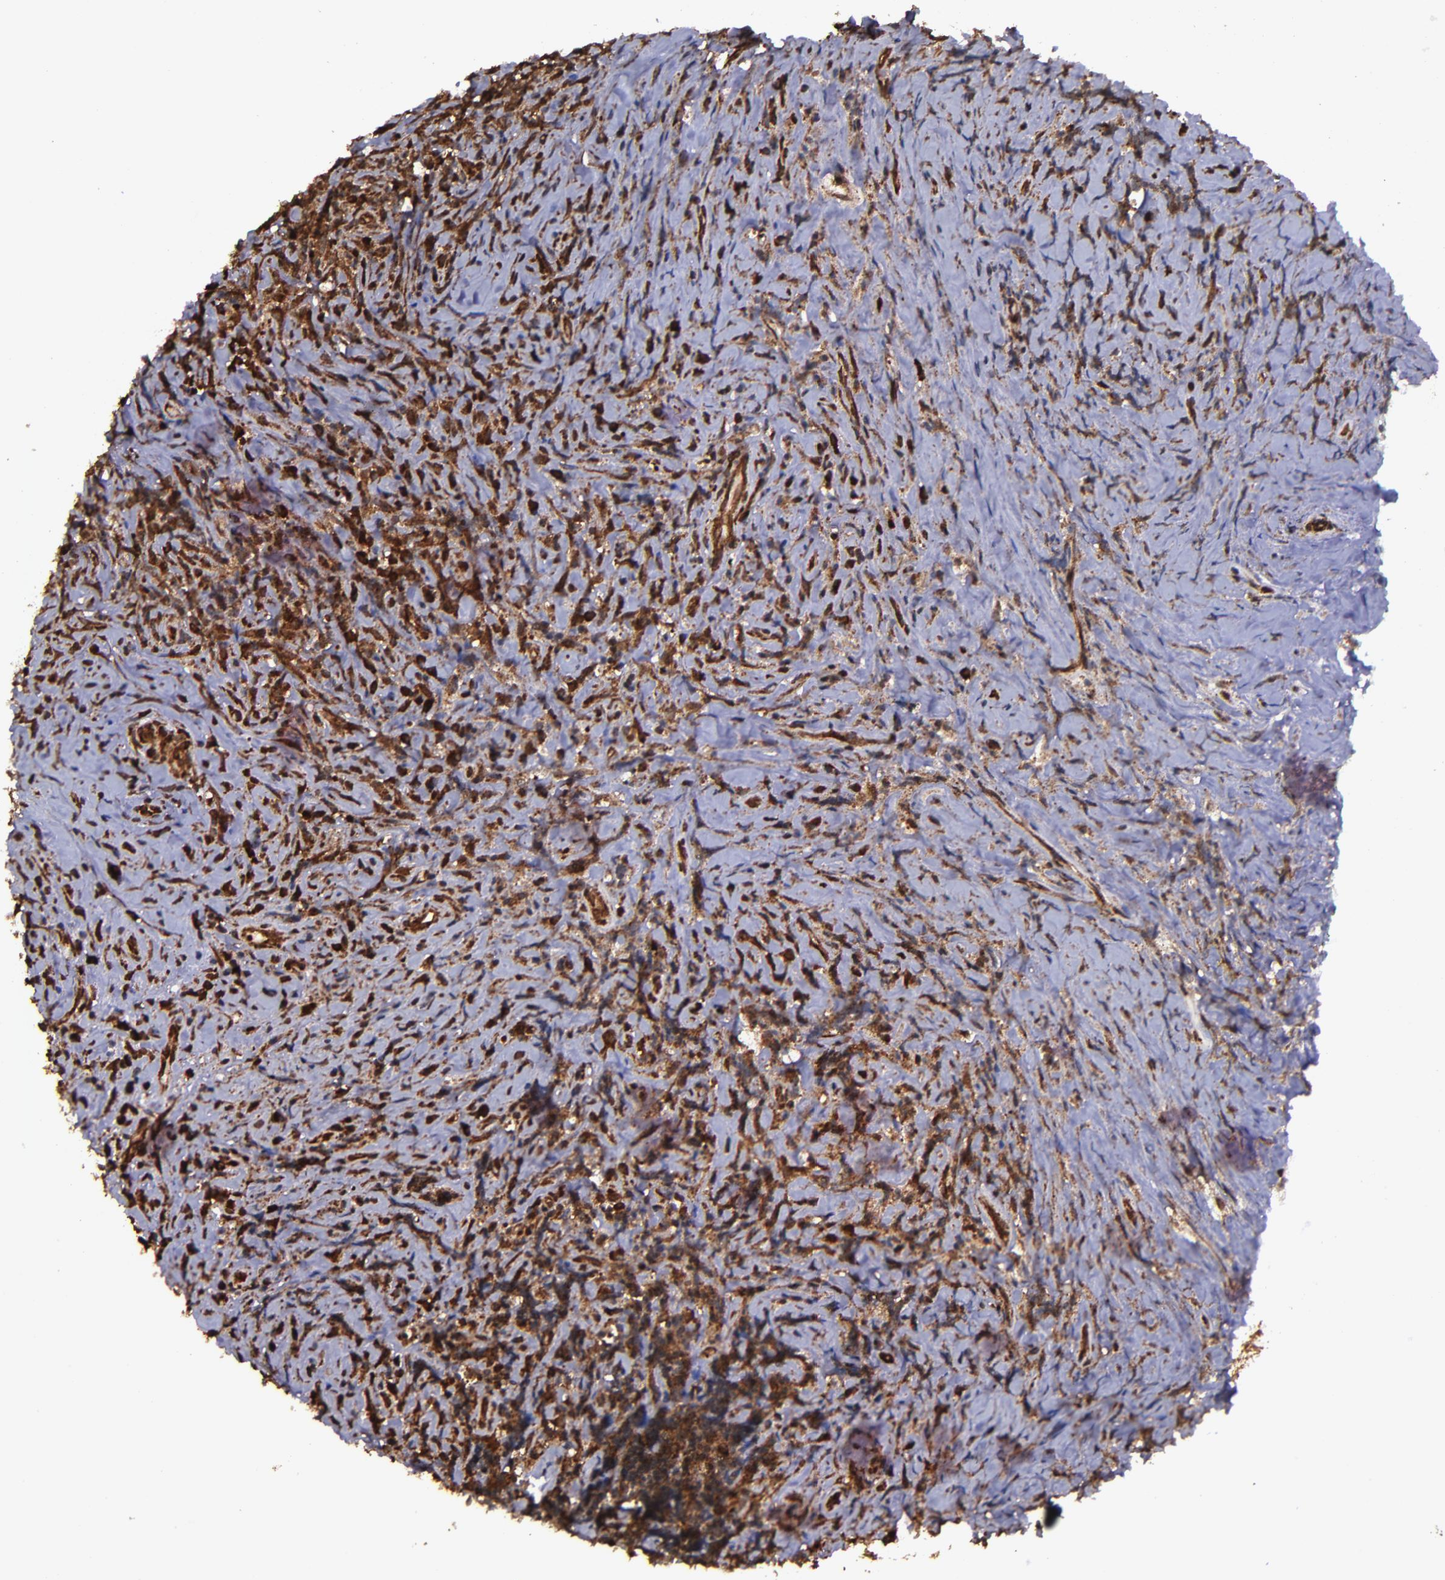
{"staining": {"intensity": "strong", "quantity": ">75%", "location": "cytoplasmic/membranous,nuclear"}, "tissue": "lymphoma", "cell_type": "Tumor cells", "image_type": "cancer", "snomed": [{"axis": "morphology", "description": "Hodgkin's disease, NOS"}, {"axis": "topography", "description": "Lymph node"}], "caption": "Tumor cells demonstrate high levels of strong cytoplasmic/membranous and nuclear expression in about >75% of cells in lymphoma.", "gene": "EIF4ENIF1", "patient": {"sex": "female", "age": 25}}